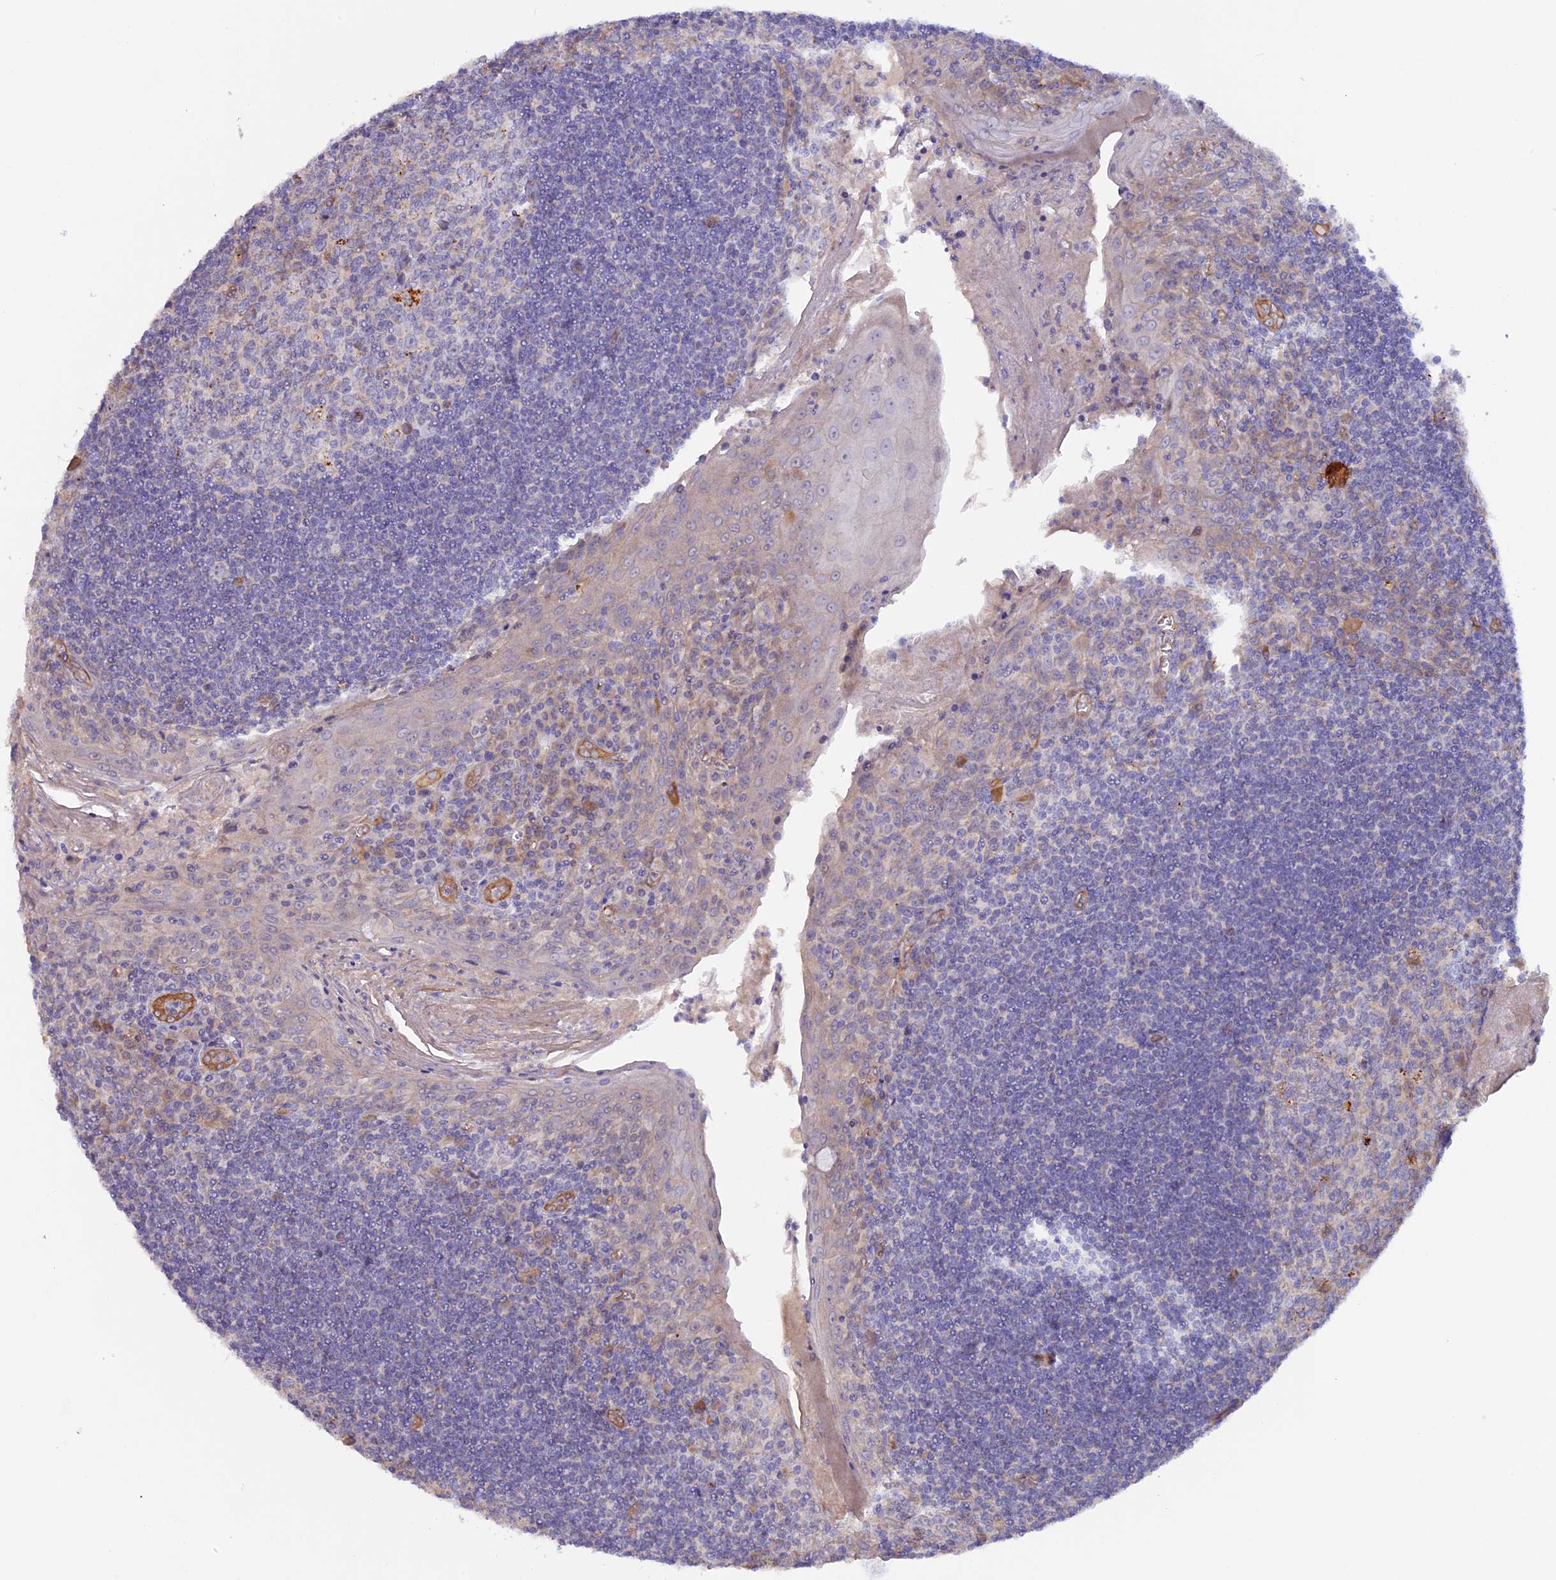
{"staining": {"intensity": "moderate", "quantity": "25%-75%", "location": "cytoplasmic/membranous"}, "tissue": "tonsil", "cell_type": "Germinal center cells", "image_type": "normal", "snomed": [{"axis": "morphology", "description": "Normal tissue, NOS"}, {"axis": "topography", "description": "Tonsil"}], "caption": "This image shows immunohistochemistry staining of normal human tonsil, with medium moderate cytoplasmic/membranous positivity in approximately 25%-75% of germinal center cells.", "gene": "DUS3L", "patient": {"sex": "male", "age": 27}}